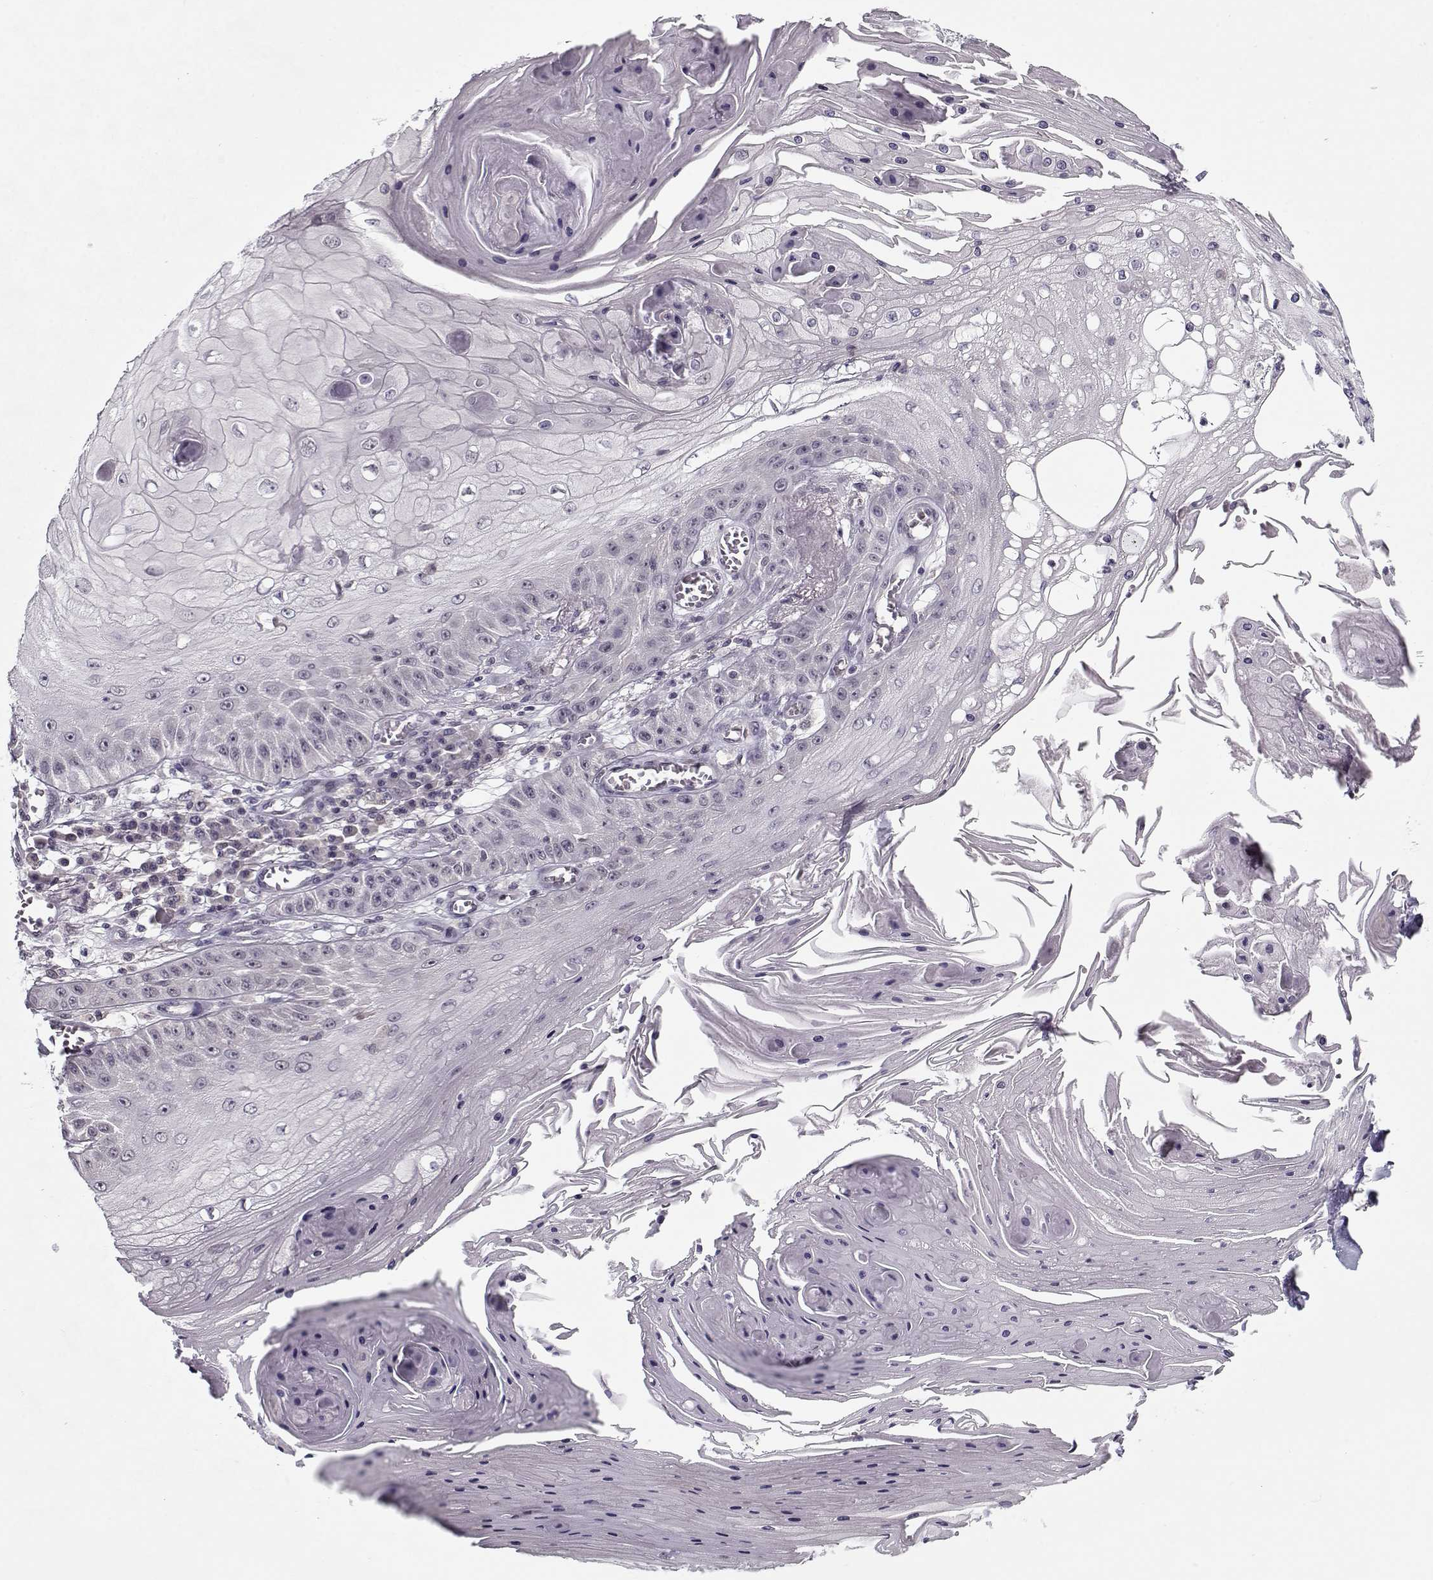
{"staining": {"intensity": "negative", "quantity": "none", "location": "none"}, "tissue": "skin cancer", "cell_type": "Tumor cells", "image_type": "cancer", "snomed": [{"axis": "morphology", "description": "Squamous cell carcinoma, NOS"}, {"axis": "topography", "description": "Skin"}], "caption": "Immunohistochemistry (IHC) of human skin cancer (squamous cell carcinoma) displays no expression in tumor cells.", "gene": "TESPA1", "patient": {"sex": "male", "age": 70}}